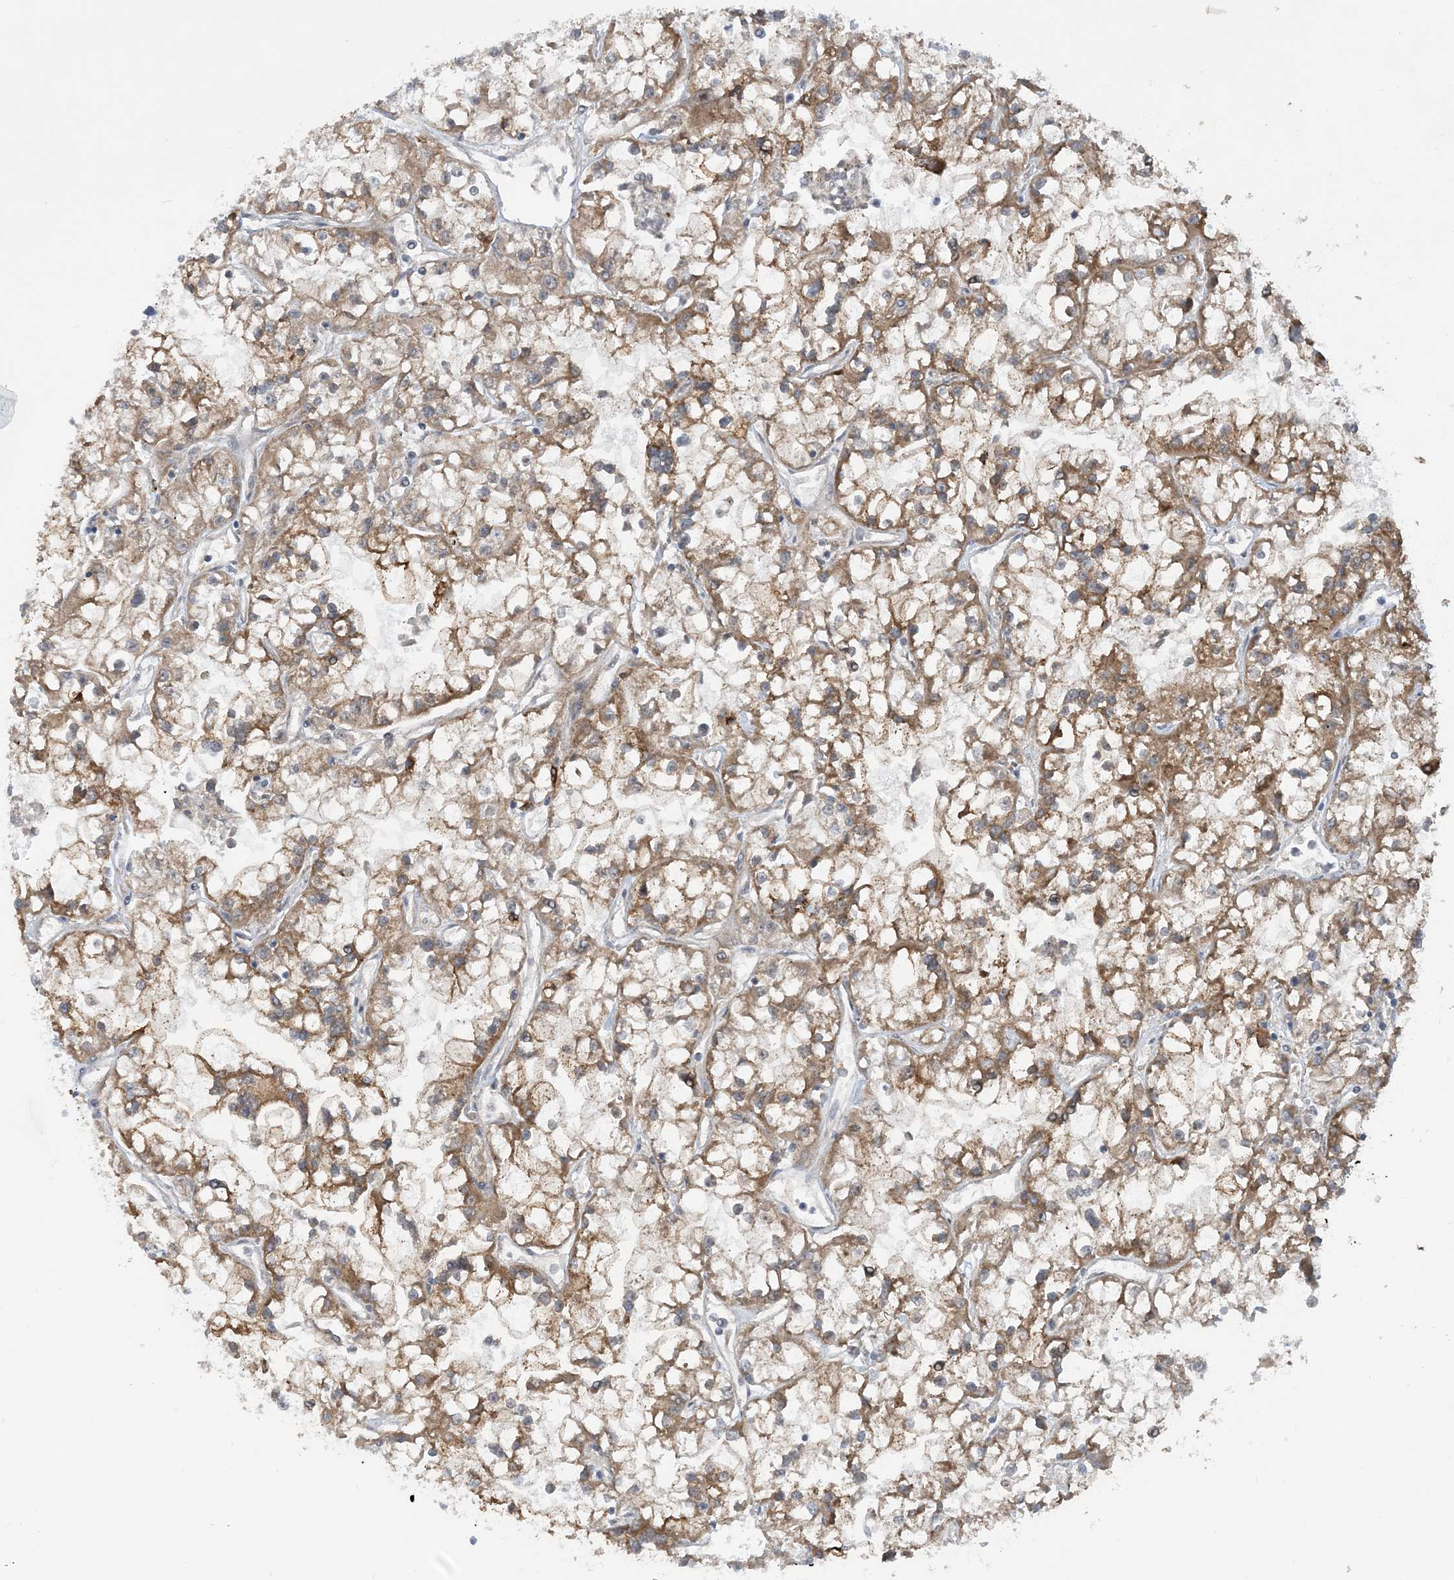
{"staining": {"intensity": "moderate", "quantity": "25%-75%", "location": "cytoplasmic/membranous"}, "tissue": "renal cancer", "cell_type": "Tumor cells", "image_type": "cancer", "snomed": [{"axis": "morphology", "description": "Adenocarcinoma, NOS"}, {"axis": "topography", "description": "Kidney"}], "caption": "A medium amount of moderate cytoplasmic/membranous expression is present in approximately 25%-75% of tumor cells in adenocarcinoma (renal) tissue.", "gene": "HEMK1", "patient": {"sex": "female", "age": 52}}